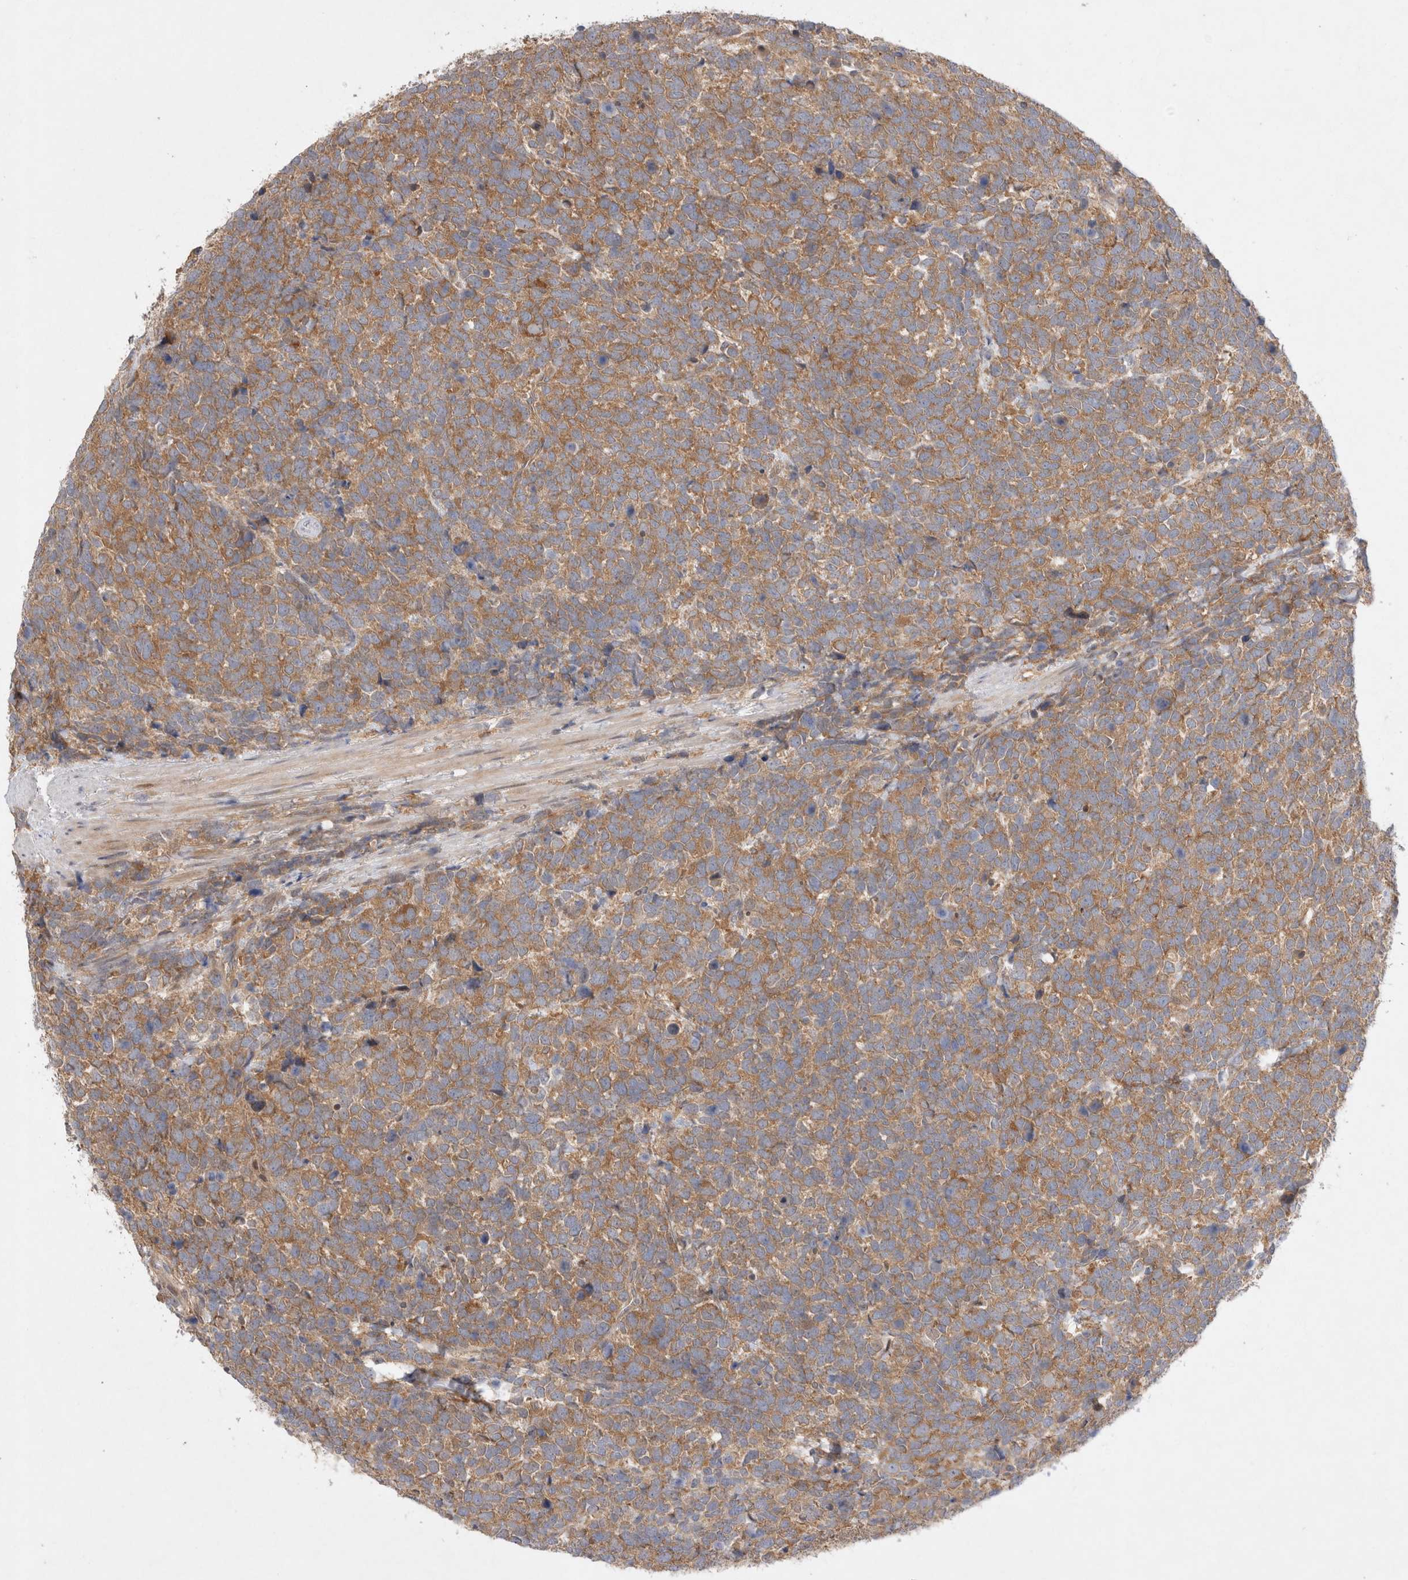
{"staining": {"intensity": "moderate", "quantity": ">75%", "location": "cytoplasmic/membranous"}, "tissue": "urothelial cancer", "cell_type": "Tumor cells", "image_type": "cancer", "snomed": [{"axis": "morphology", "description": "Urothelial carcinoma, High grade"}, {"axis": "topography", "description": "Urinary bladder"}], "caption": "Urothelial carcinoma (high-grade) tissue exhibits moderate cytoplasmic/membranous positivity in about >75% of tumor cells, visualized by immunohistochemistry.", "gene": "HTT", "patient": {"sex": "female", "age": 82}}